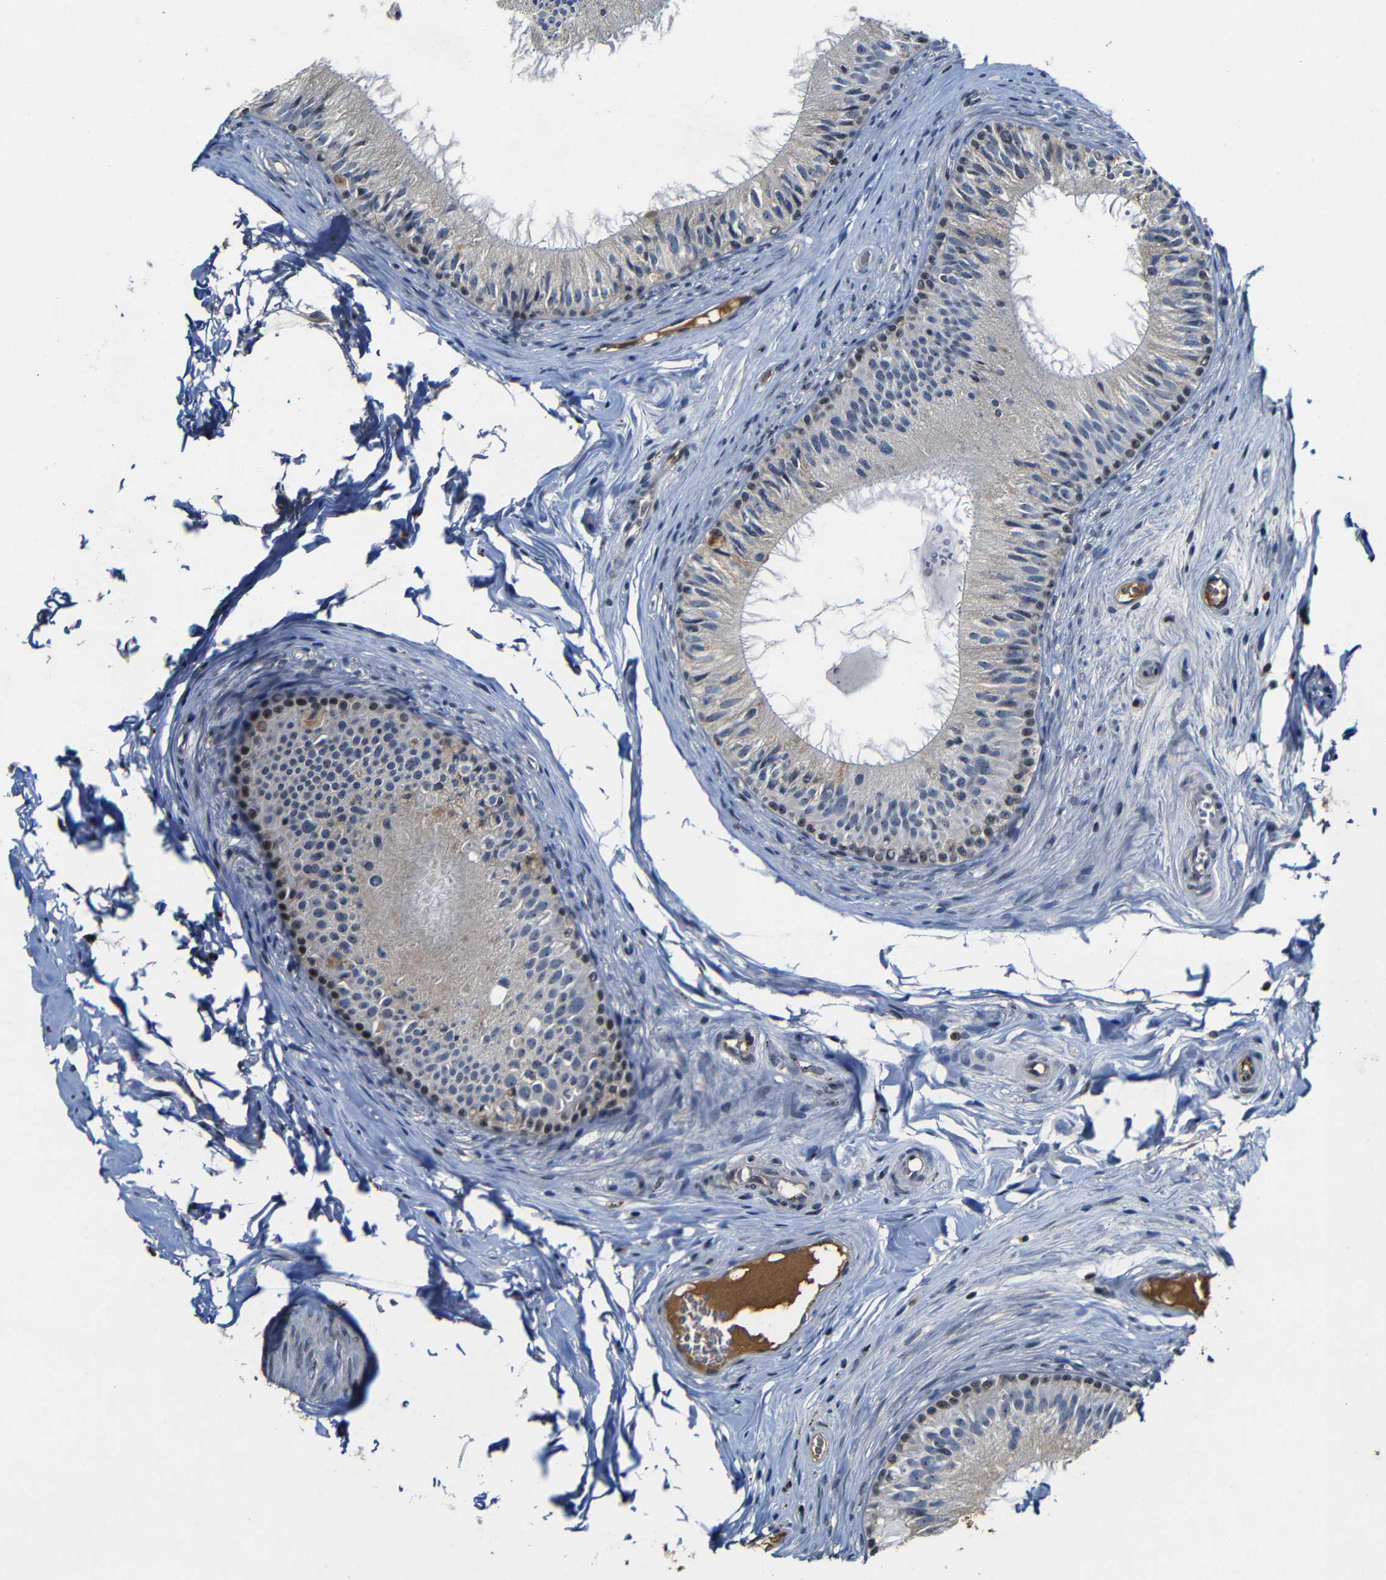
{"staining": {"intensity": "moderate", "quantity": "25%-75%", "location": "cytoplasmic/membranous,nuclear"}, "tissue": "epididymis", "cell_type": "Glandular cells", "image_type": "normal", "snomed": [{"axis": "morphology", "description": "Normal tissue, NOS"}, {"axis": "topography", "description": "Testis"}, {"axis": "topography", "description": "Epididymis"}], "caption": "Moderate cytoplasmic/membranous,nuclear positivity is seen in about 25%-75% of glandular cells in normal epididymis.", "gene": "MYC", "patient": {"sex": "male", "age": 36}}